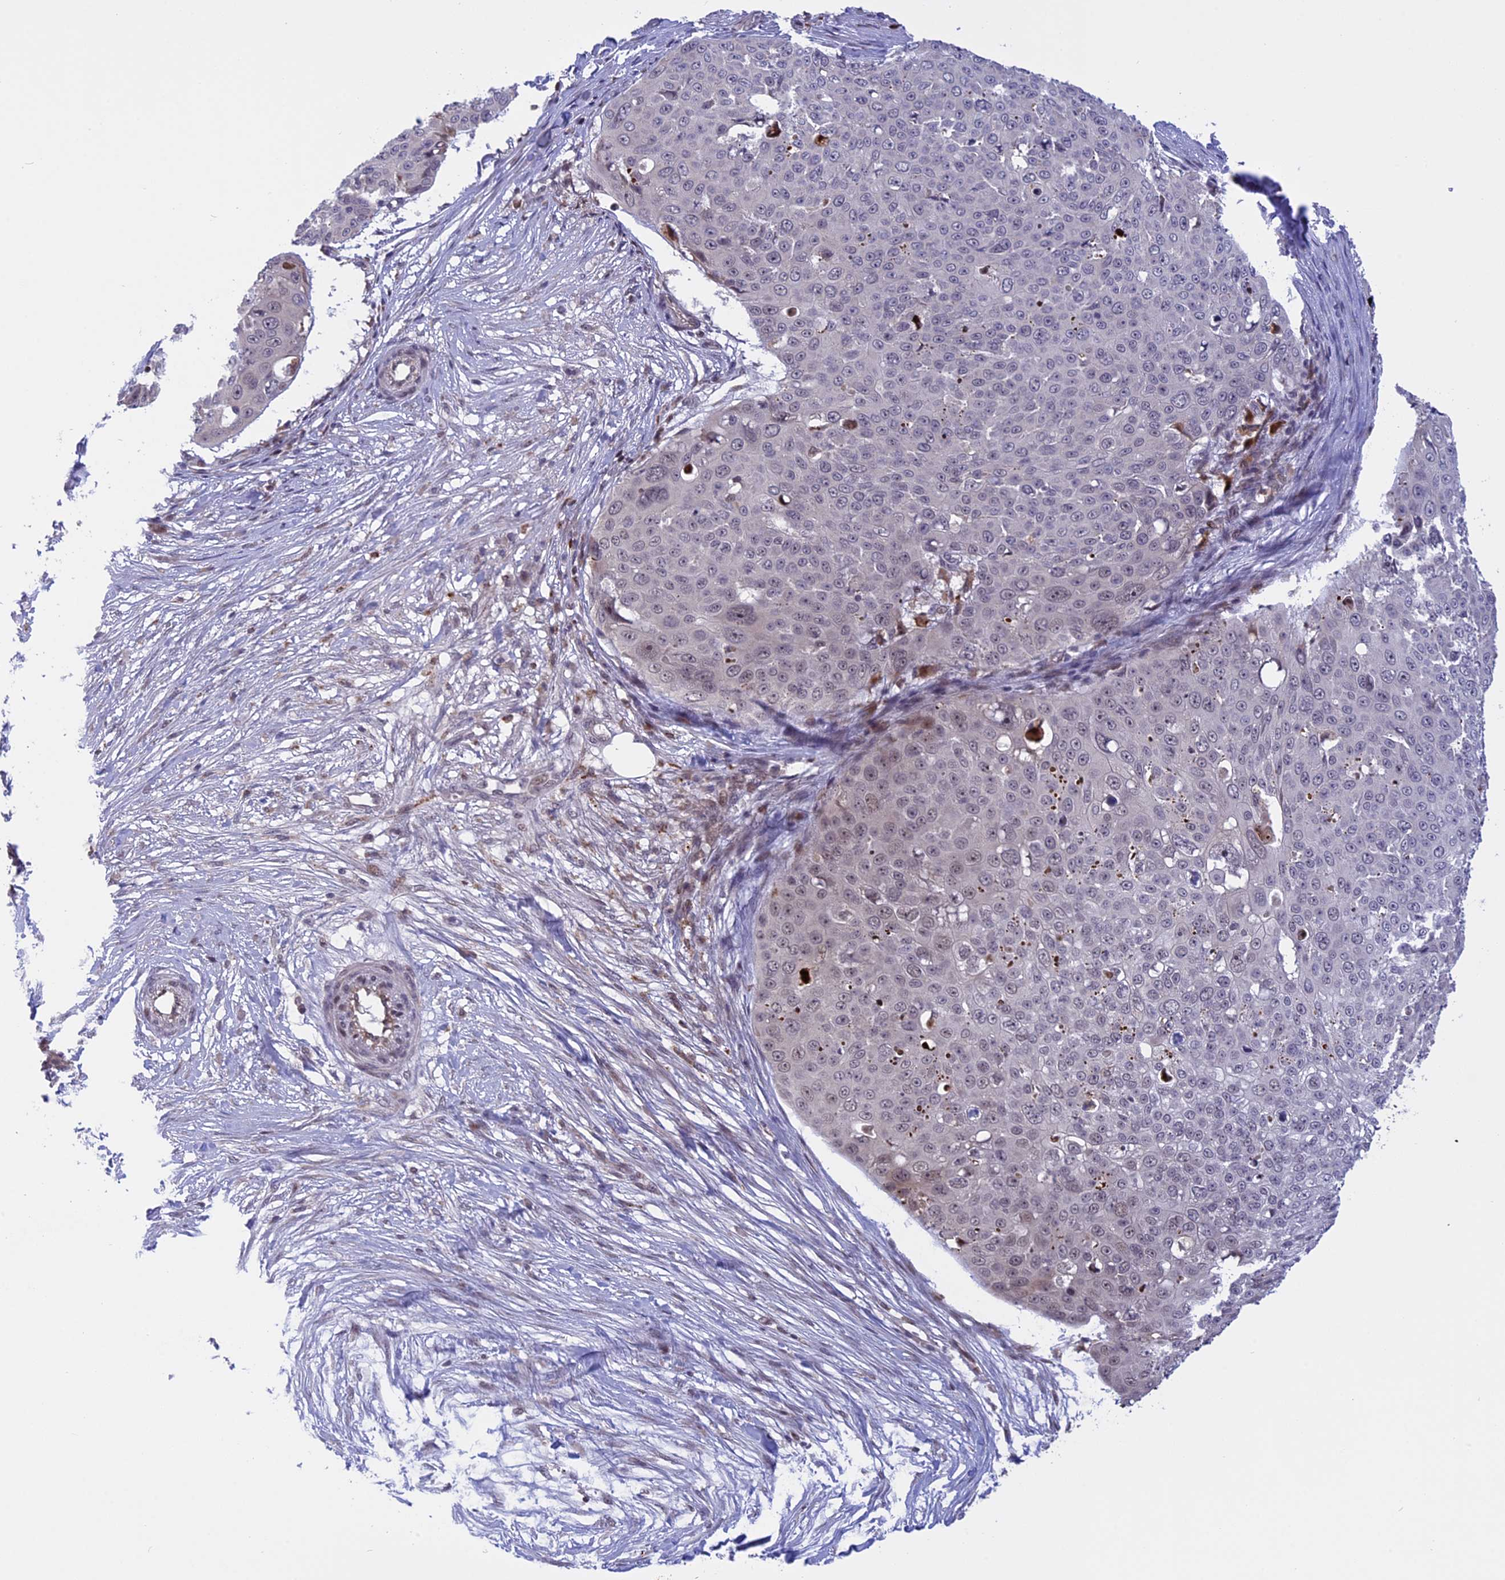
{"staining": {"intensity": "weak", "quantity": "<25%", "location": "nuclear"}, "tissue": "skin cancer", "cell_type": "Tumor cells", "image_type": "cancer", "snomed": [{"axis": "morphology", "description": "Squamous cell carcinoma, NOS"}, {"axis": "topography", "description": "Skin"}], "caption": "Image shows no significant protein staining in tumor cells of skin cancer (squamous cell carcinoma). The staining was performed using DAB (3,3'-diaminobenzidine) to visualize the protein expression in brown, while the nuclei were stained in blue with hematoxylin (Magnification: 20x).", "gene": "POLR2C", "patient": {"sex": "male", "age": 71}}